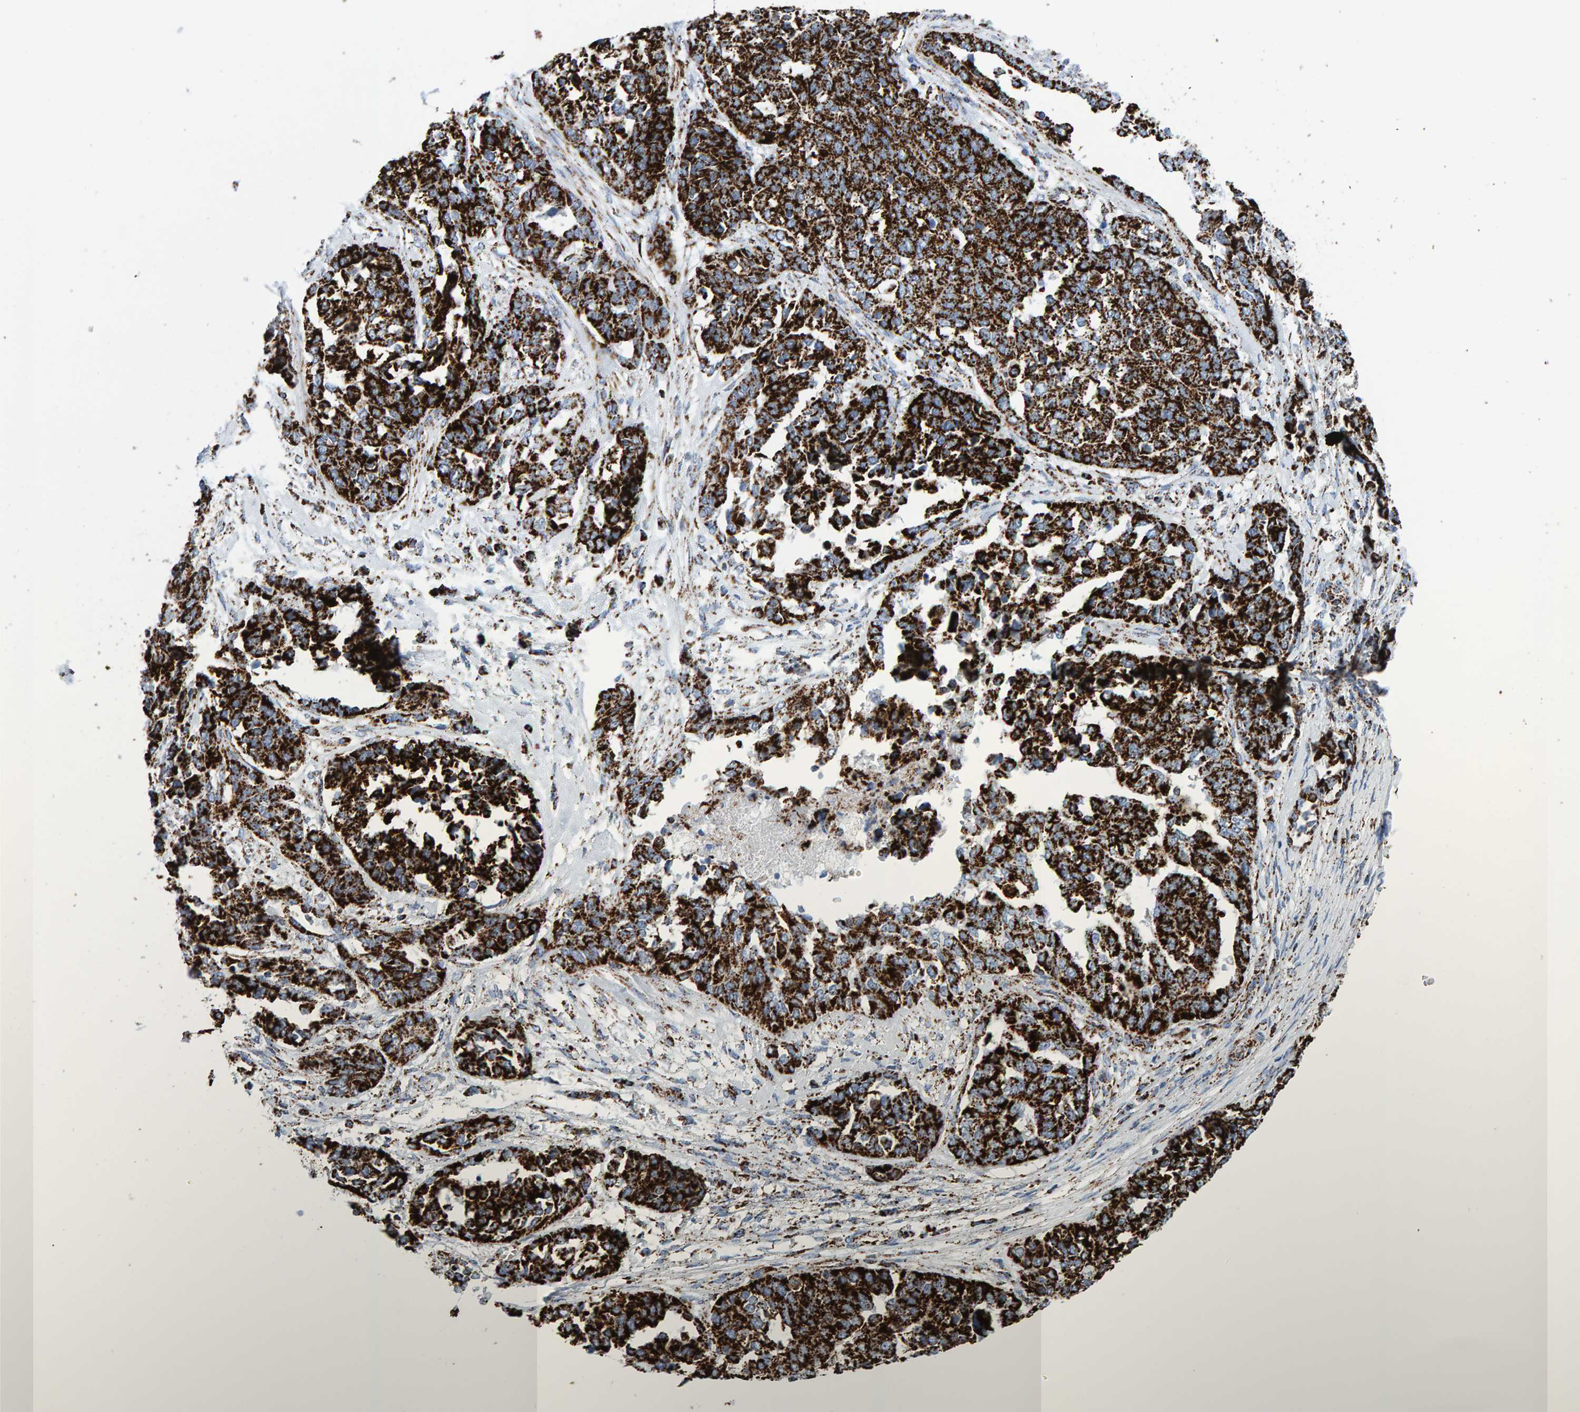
{"staining": {"intensity": "strong", "quantity": ">75%", "location": "cytoplasmic/membranous"}, "tissue": "ovarian cancer", "cell_type": "Tumor cells", "image_type": "cancer", "snomed": [{"axis": "morphology", "description": "Cystadenocarcinoma, serous, NOS"}, {"axis": "topography", "description": "Ovary"}], "caption": "Protein positivity by immunohistochemistry (IHC) shows strong cytoplasmic/membranous staining in approximately >75% of tumor cells in ovarian serous cystadenocarcinoma.", "gene": "ENSG00000262660", "patient": {"sex": "female", "age": 44}}